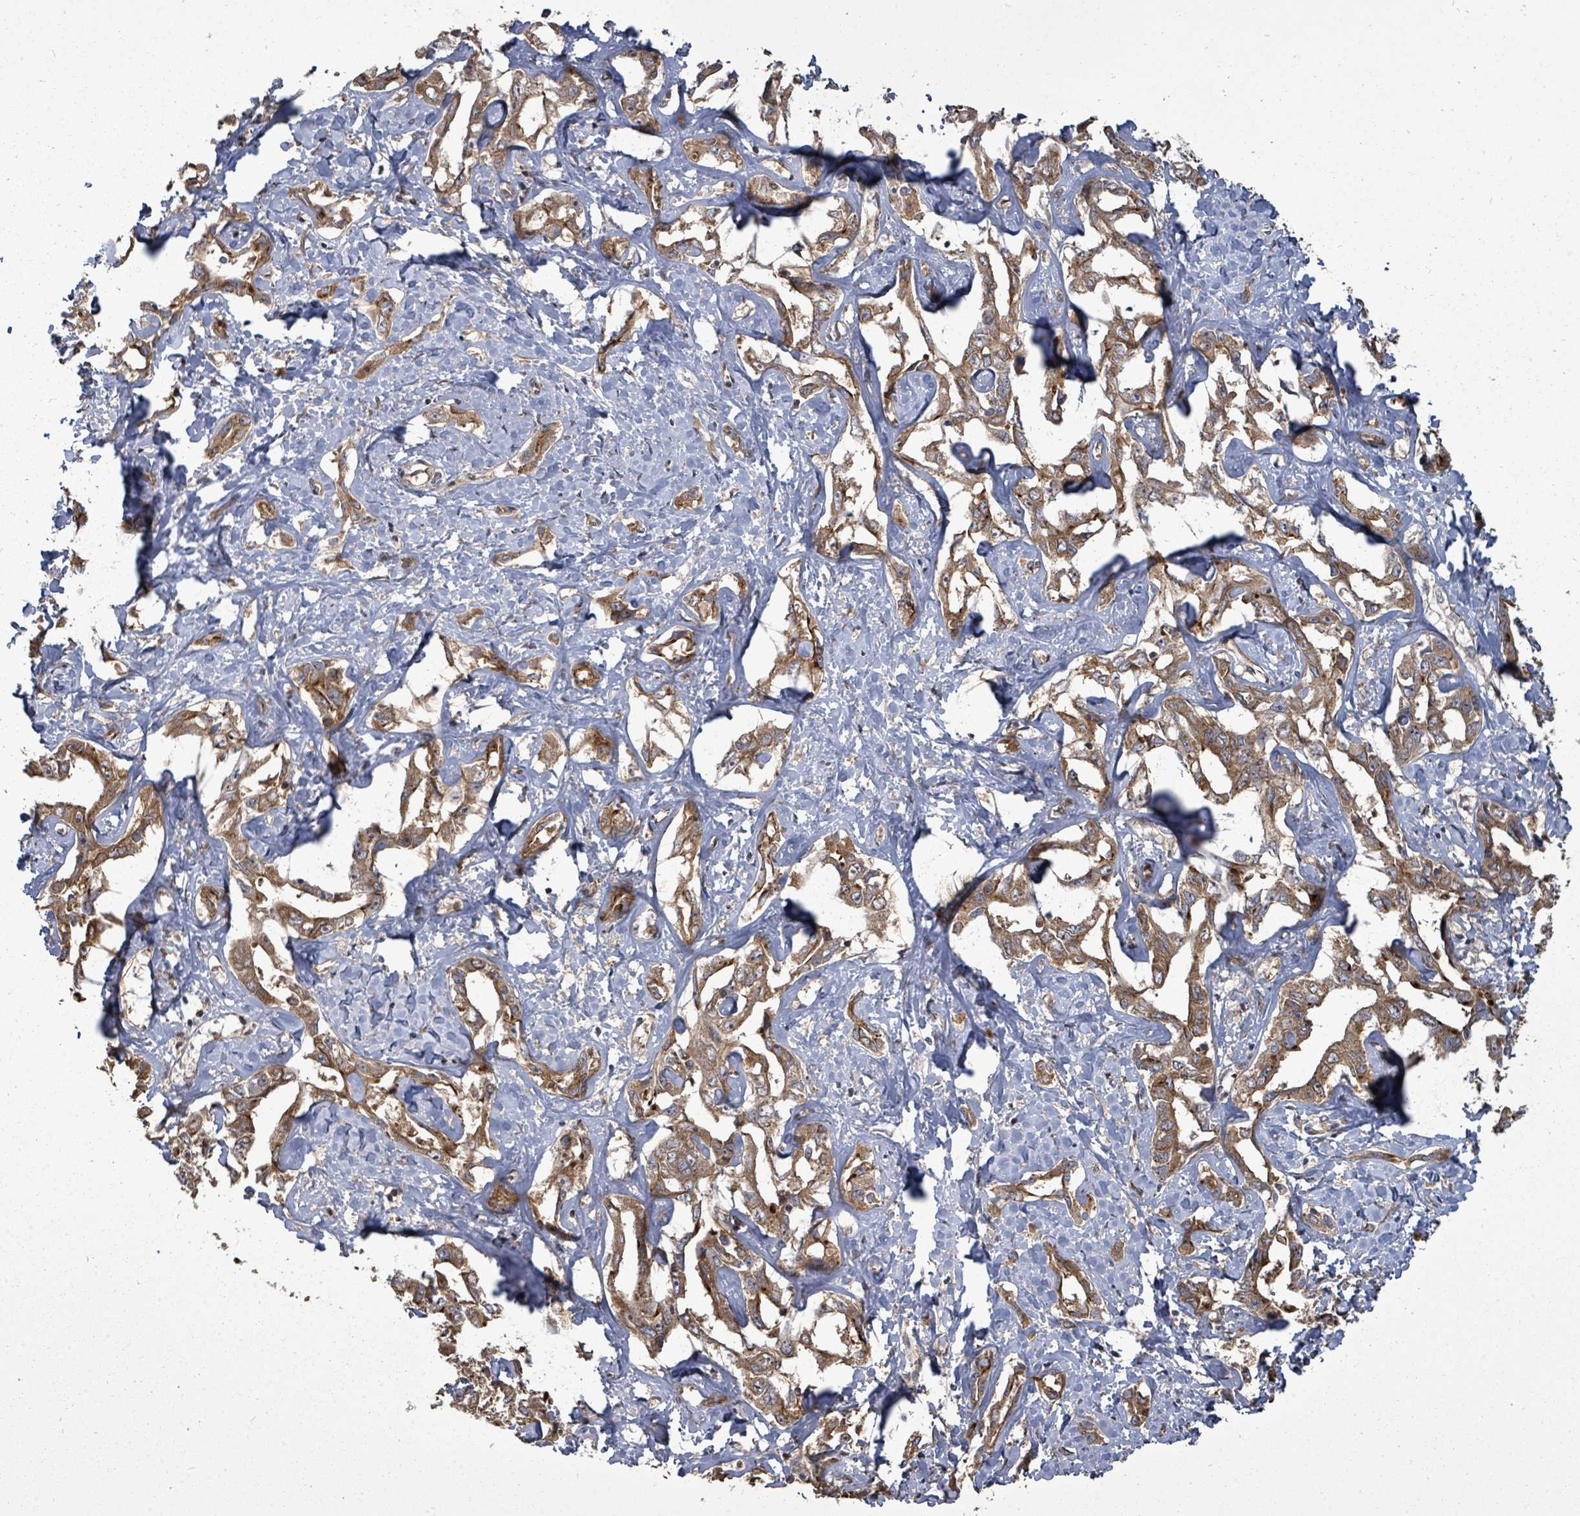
{"staining": {"intensity": "moderate", "quantity": ">75%", "location": "cytoplasmic/membranous"}, "tissue": "liver cancer", "cell_type": "Tumor cells", "image_type": "cancer", "snomed": [{"axis": "morphology", "description": "Cholangiocarcinoma"}, {"axis": "topography", "description": "Liver"}], "caption": "The histopathology image shows staining of liver cancer, revealing moderate cytoplasmic/membranous protein positivity (brown color) within tumor cells.", "gene": "EIF3C", "patient": {"sex": "male", "age": 59}}